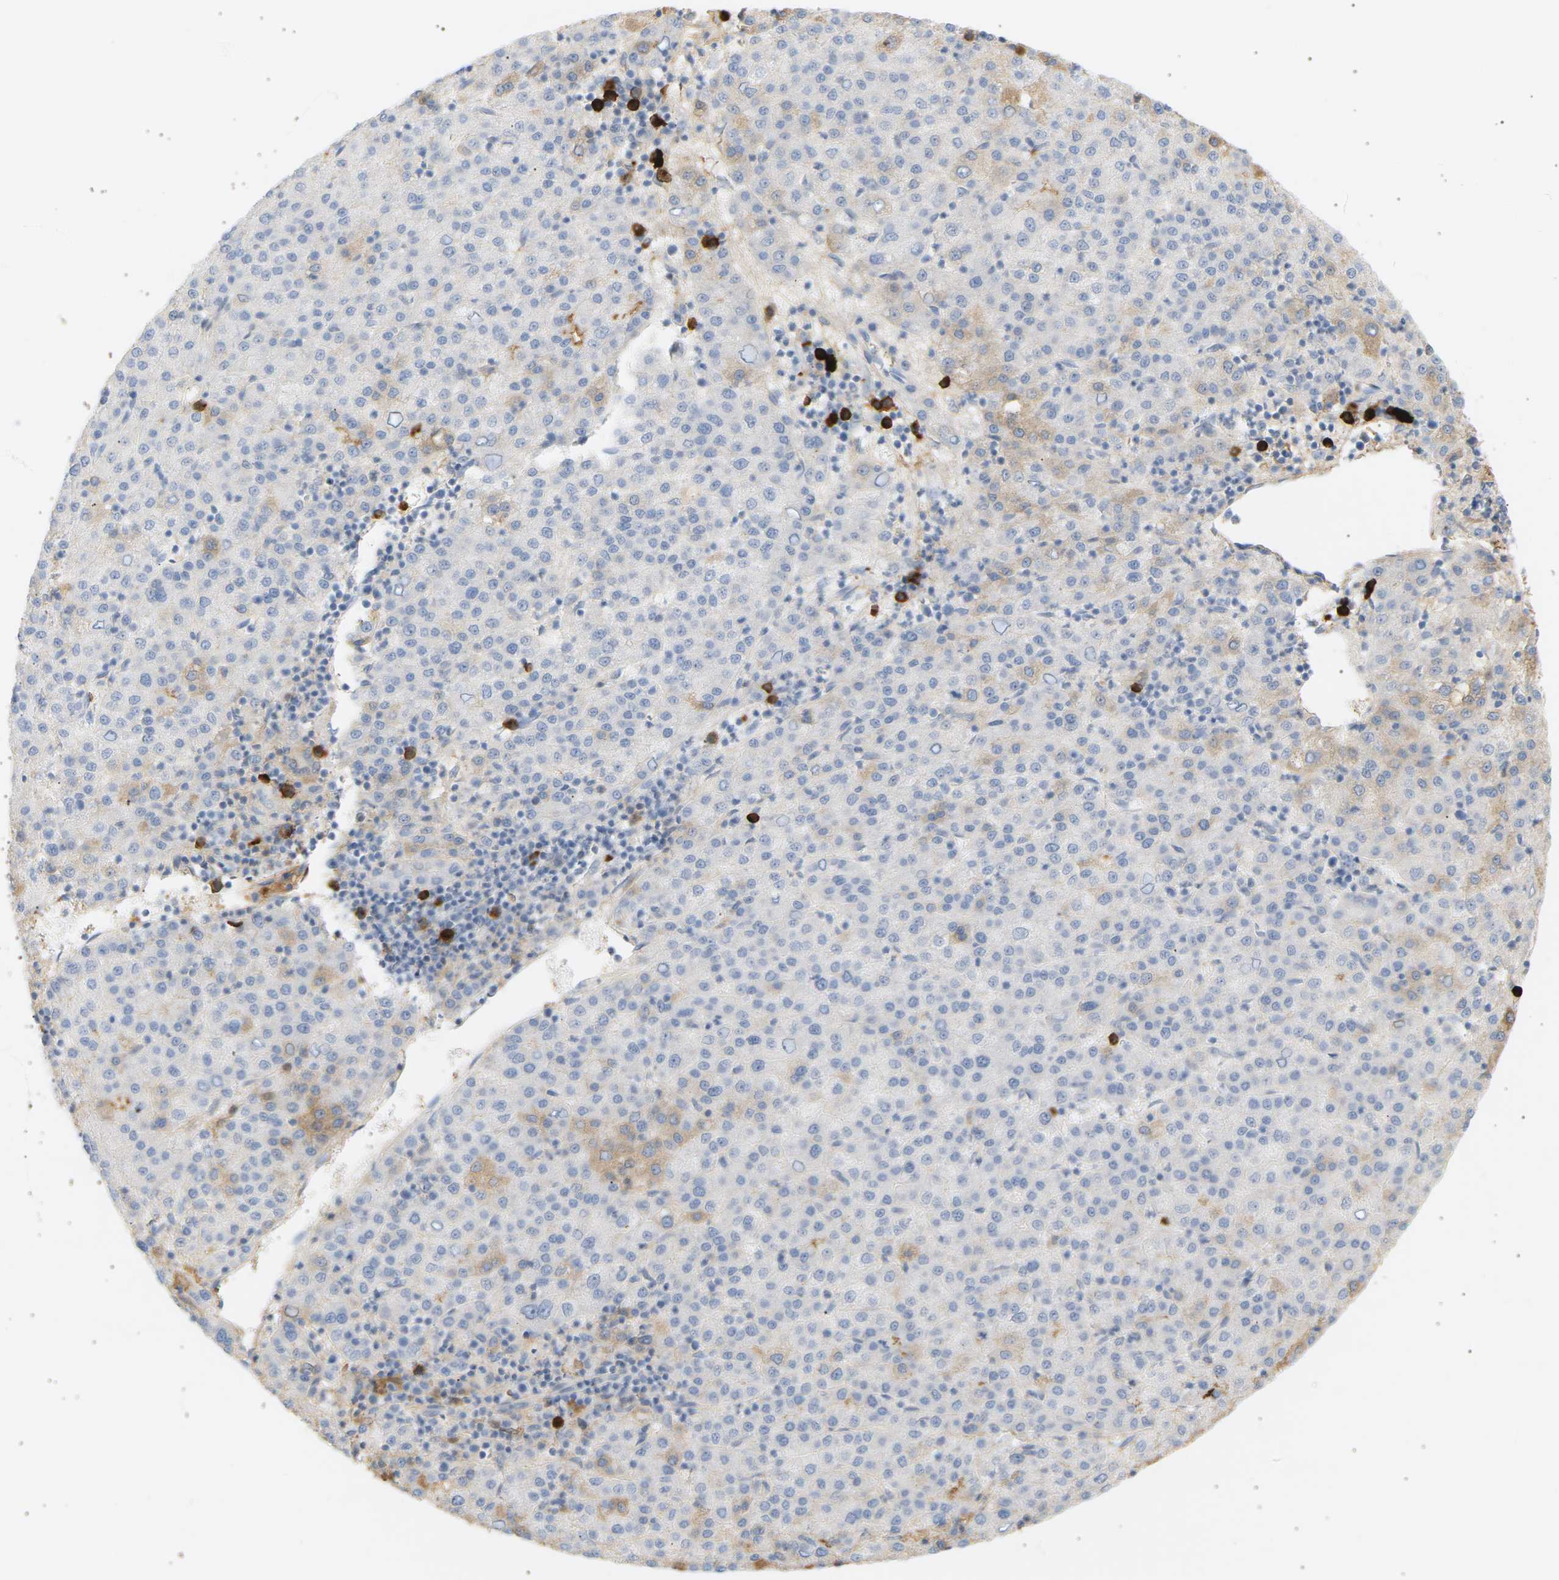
{"staining": {"intensity": "negative", "quantity": "none", "location": "none"}, "tissue": "liver cancer", "cell_type": "Tumor cells", "image_type": "cancer", "snomed": [{"axis": "morphology", "description": "Carcinoma, Hepatocellular, NOS"}, {"axis": "topography", "description": "Liver"}], "caption": "Immunohistochemical staining of liver cancer (hepatocellular carcinoma) displays no significant positivity in tumor cells. (Brightfield microscopy of DAB immunohistochemistry at high magnification).", "gene": "IGLC3", "patient": {"sex": "female", "age": 58}}